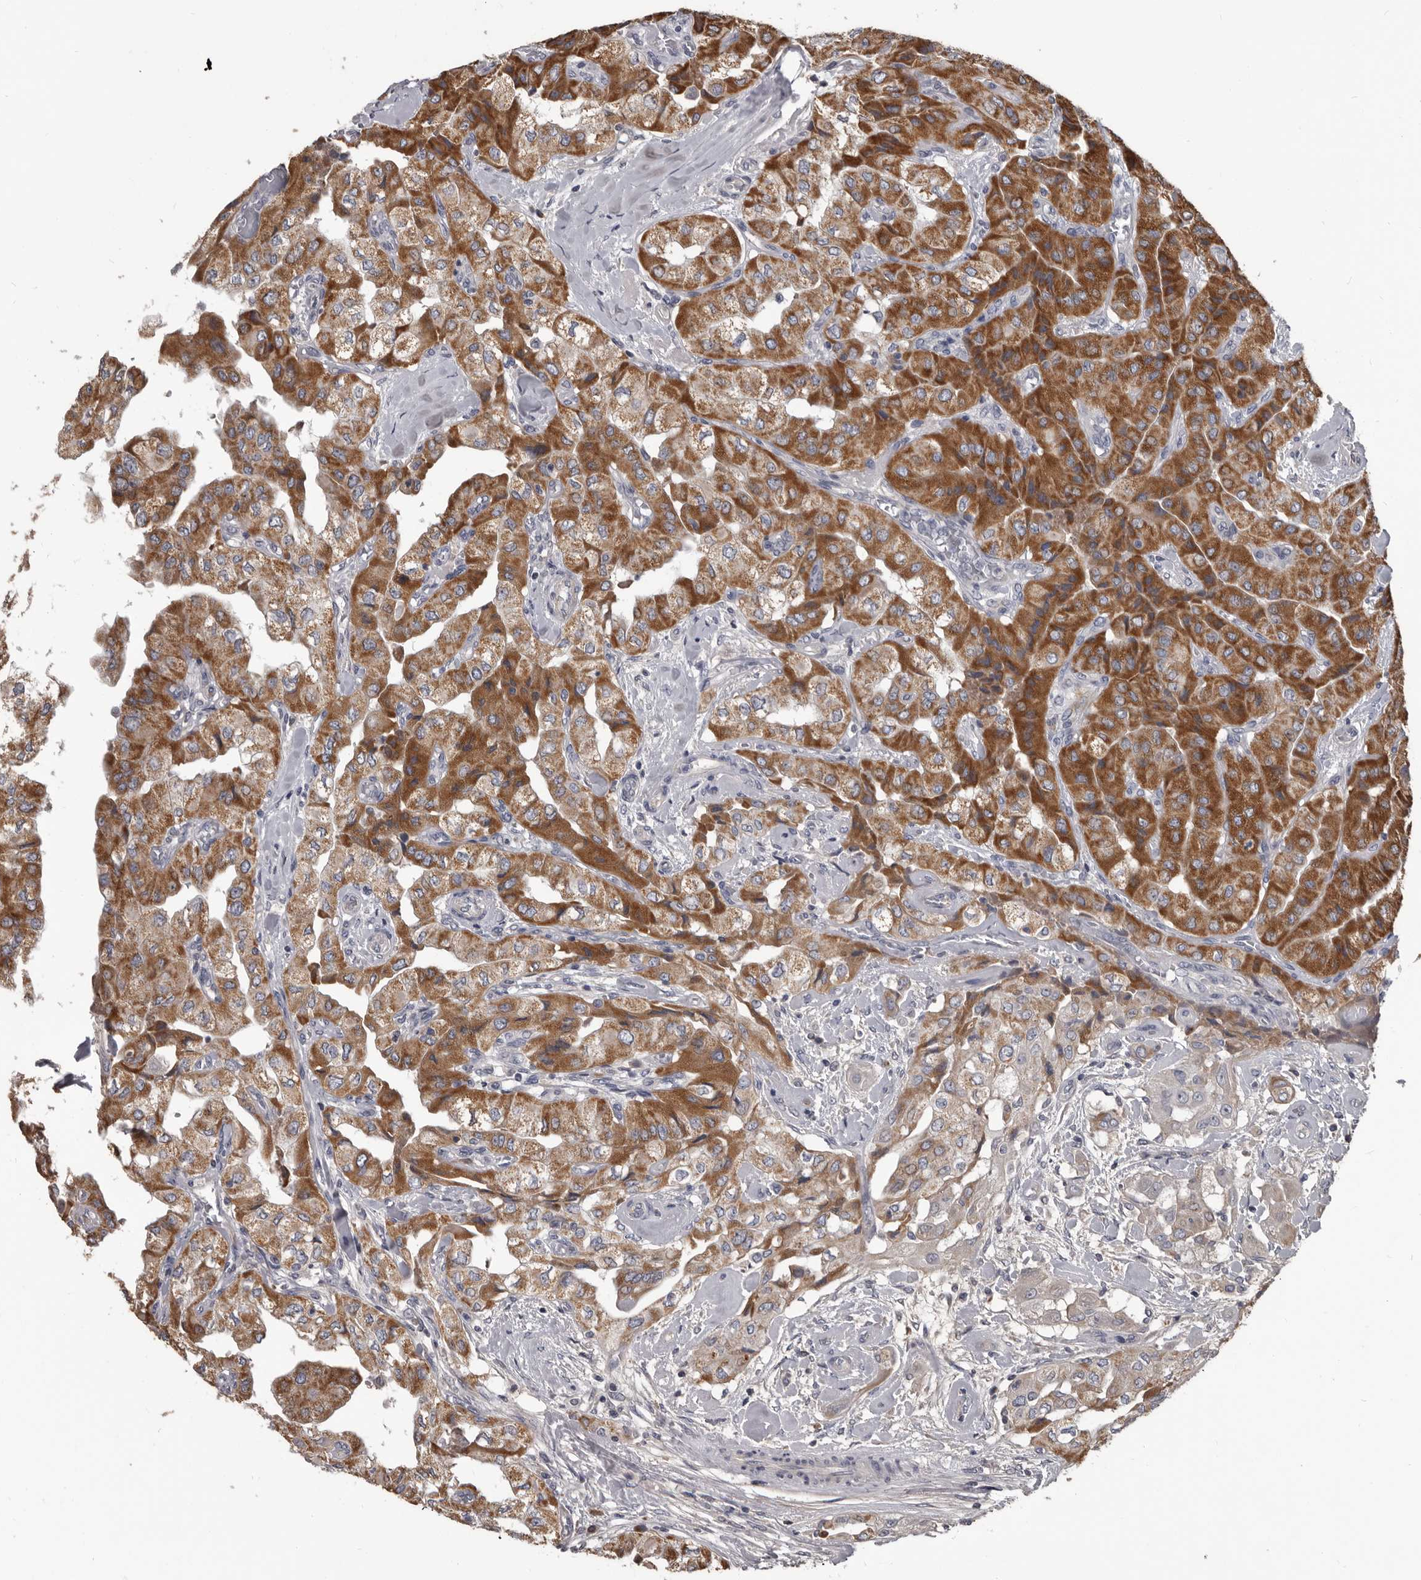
{"staining": {"intensity": "strong", "quantity": ">75%", "location": "cytoplasmic/membranous"}, "tissue": "thyroid cancer", "cell_type": "Tumor cells", "image_type": "cancer", "snomed": [{"axis": "morphology", "description": "Papillary adenocarcinoma, NOS"}, {"axis": "topography", "description": "Thyroid gland"}], "caption": "This image exhibits immunohistochemistry staining of papillary adenocarcinoma (thyroid), with high strong cytoplasmic/membranous staining in approximately >75% of tumor cells.", "gene": "ALDH5A1", "patient": {"sex": "female", "age": 59}}